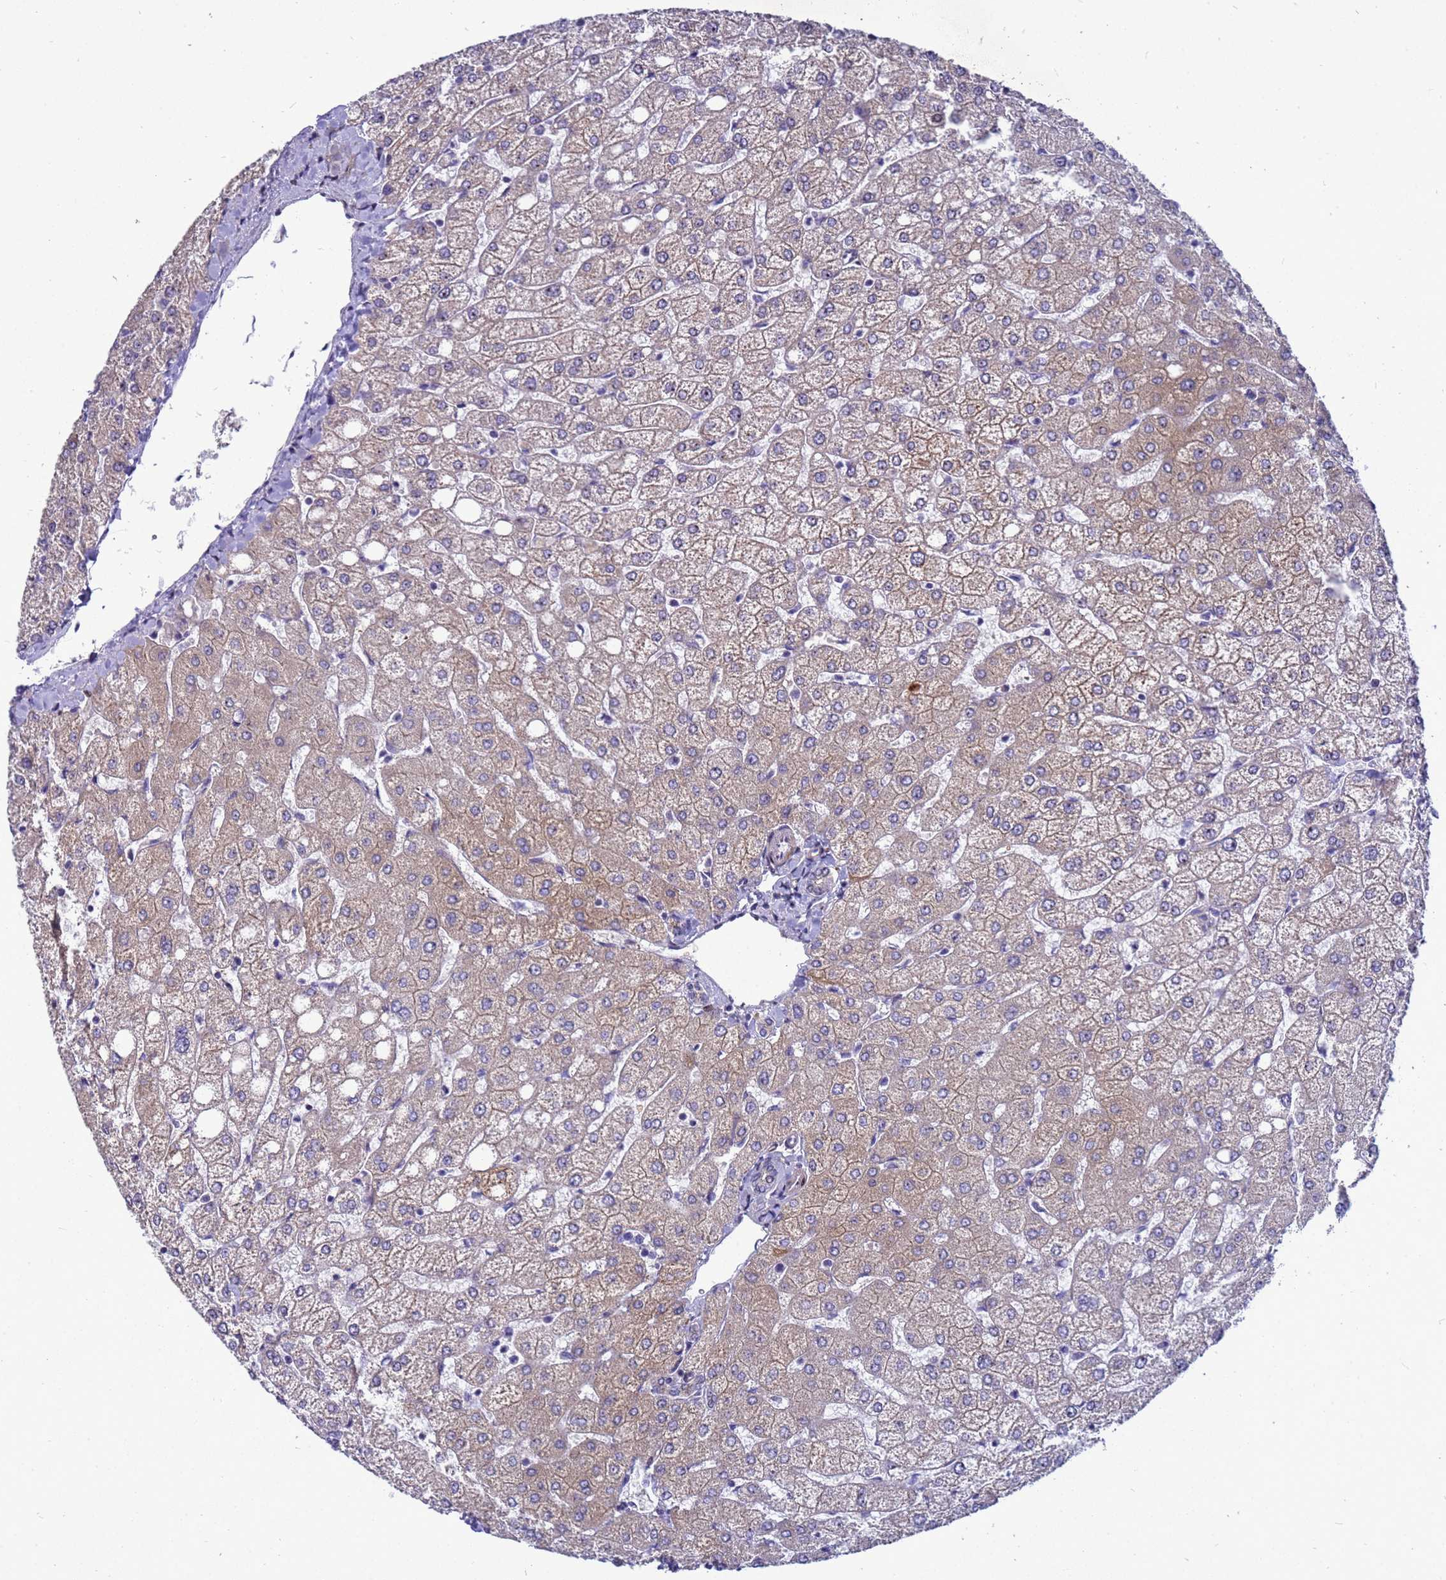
{"staining": {"intensity": "negative", "quantity": "none", "location": "none"}, "tissue": "liver", "cell_type": "Cholangiocytes", "image_type": "normal", "snomed": [{"axis": "morphology", "description": "Normal tissue, NOS"}, {"axis": "topography", "description": "Liver"}], "caption": "Immunohistochemistry histopathology image of unremarkable liver: liver stained with DAB (3,3'-diaminobenzidine) demonstrates no significant protein expression in cholangiocytes. (DAB (3,3'-diaminobenzidine) immunohistochemistry (IHC) with hematoxylin counter stain).", "gene": "RSPO1", "patient": {"sex": "female", "age": 54}}